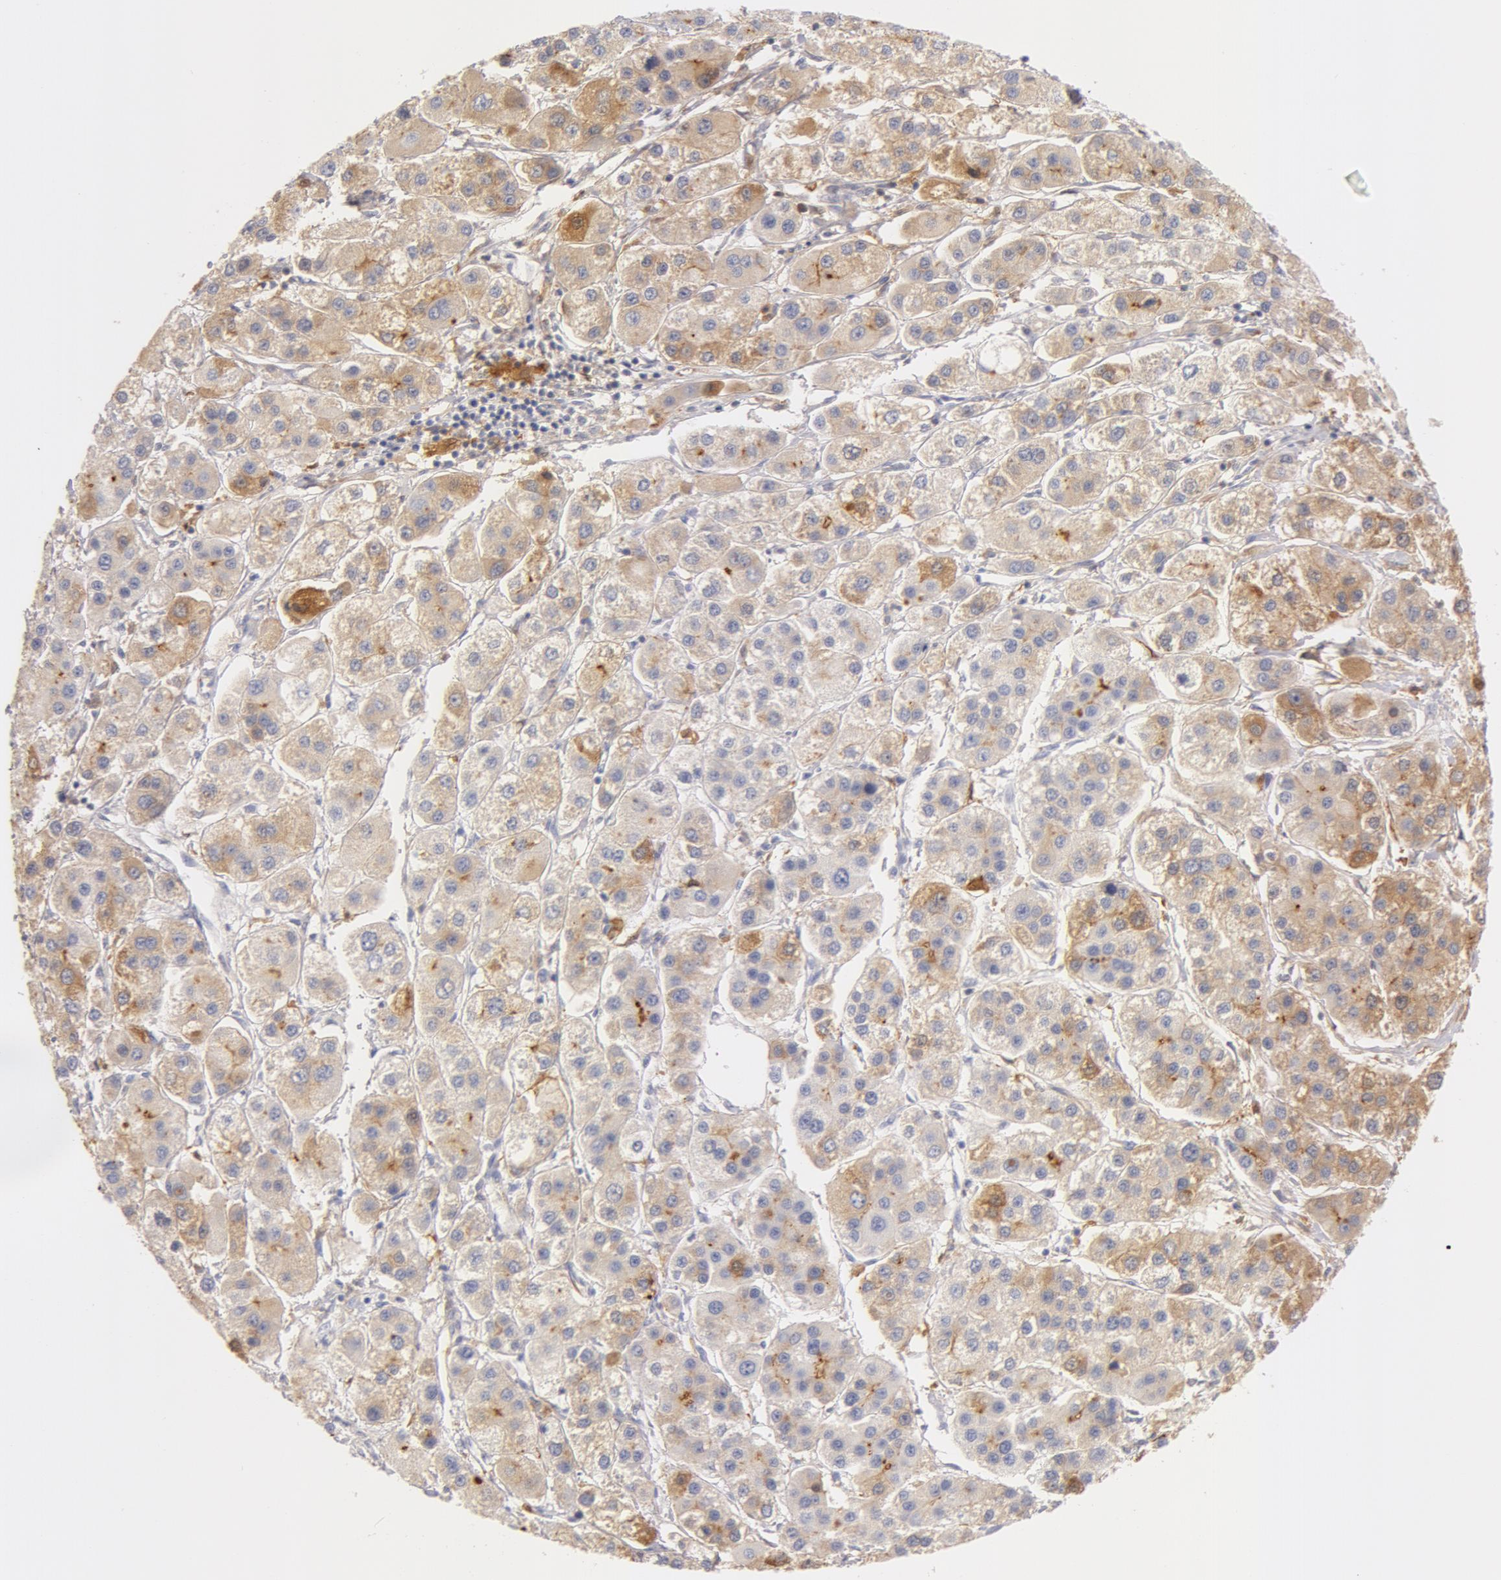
{"staining": {"intensity": "moderate", "quantity": "25%-75%", "location": "cytoplasmic/membranous"}, "tissue": "liver cancer", "cell_type": "Tumor cells", "image_type": "cancer", "snomed": [{"axis": "morphology", "description": "Carcinoma, Hepatocellular, NOS"}, {"axis": "topography", "description": "Liver"}], "caption": "Immunohistochemistry histopathology image of neoplastic tissue: hepatocellular carcinoma (liver) stained using IHC exhibits medium levels of moderate protein expression localized specifically in the cytoplasmic/membranous of tumor cells, appearing as a cytoplasmic/membranous brown color.", "gene": "GC", "patient": {"sex": "female", "age": 85}}